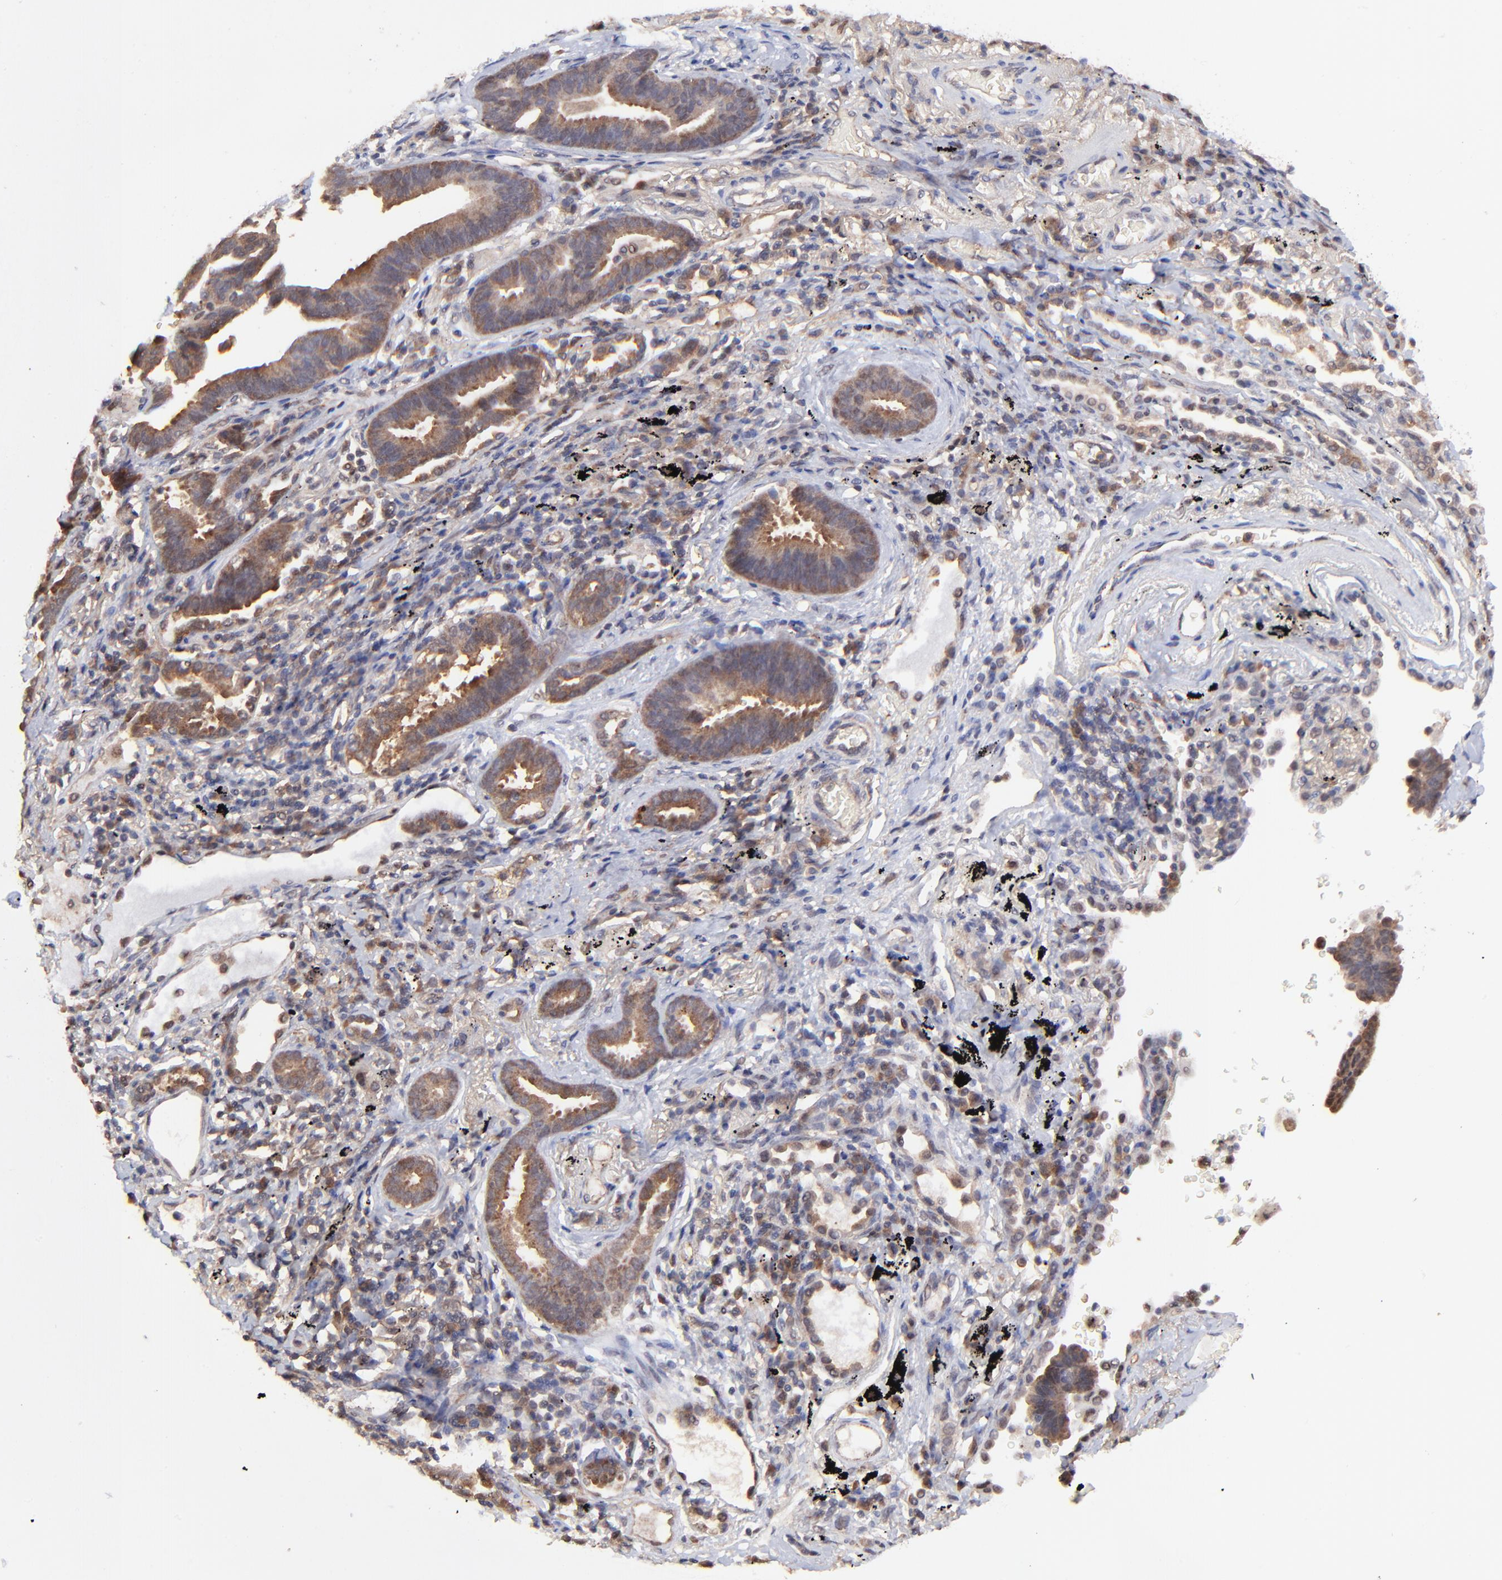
{"staining": {"intensity": "strong", "quantity": ">75%", "location": "cytoplasmic/membranous"}, "tissue": "lung cancer", "cell_type": "Tumor cells", "image_type": "cancer", "snomed": [{"axis": "morphology", "description": "Adenocarcinoma, NOS"}, {"axis": "topography", "description": "Lung"}], "caption": "Lung cancer stained with a protein marker exhibits strong staining in tumor cells.", "gene": "PSMA6", "patient": {"sex": "female", "age": 64}}